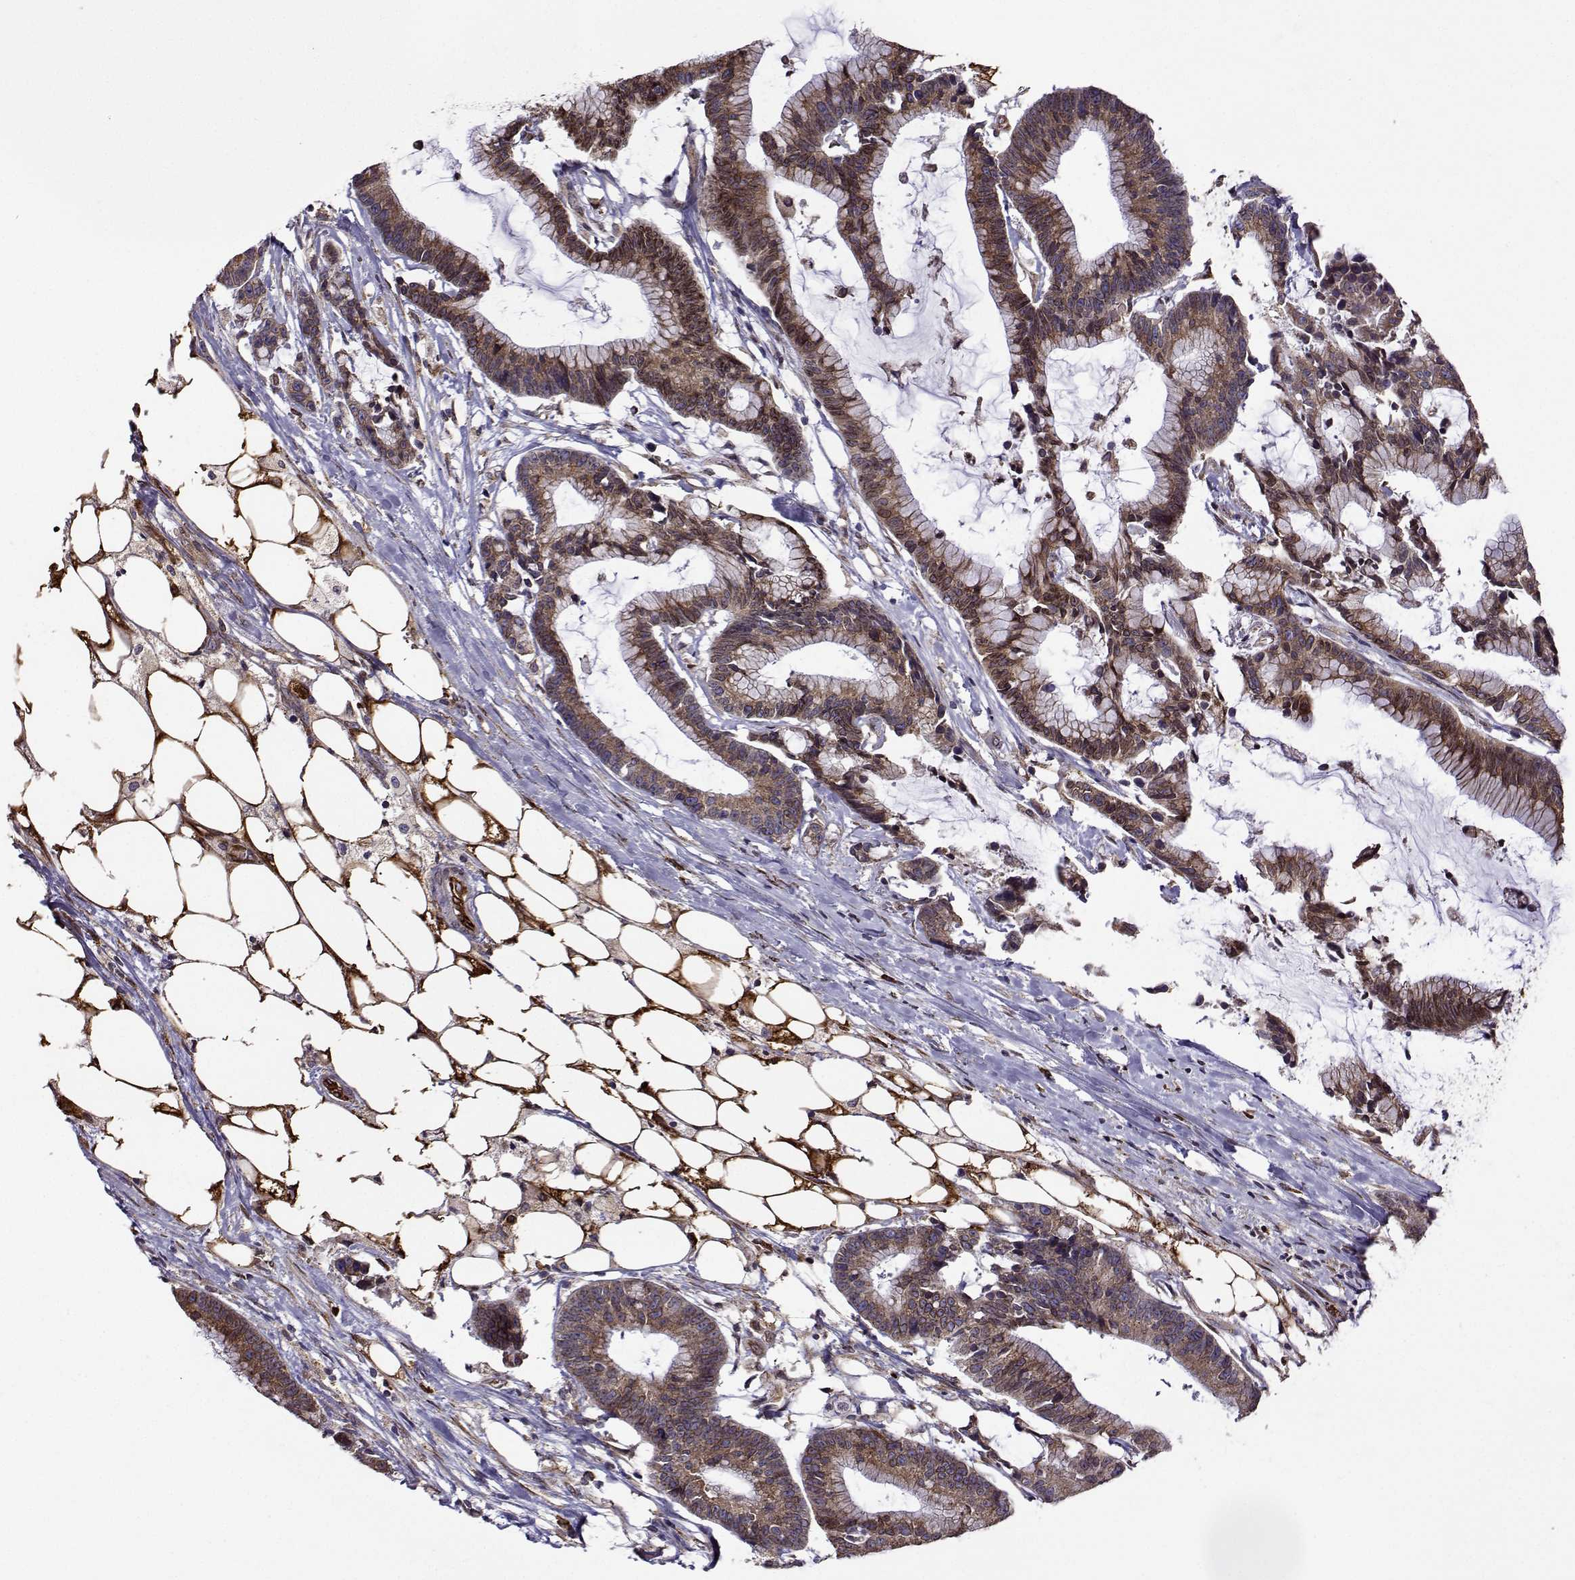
{"staining": {"intensity": "weak", "quantity": ">75%", "location": "cytoplasmic/membranous"}, "tissue": "colorectal cancer", "cell_type": "Tumor cells", "image_type": "cancer", "snomed": [{"axis": "morphology", "description": "Adenocarcinoma, NOS"}, {"axis": "topography", "description": "Colon"}], "caption": "Adenocarcinoma (colorectal) stained for a protein shows weak cytoplasmic/membranous positivity in tumor cells.", "gene": "PGRMC2", "patient": {"sex": "female", "age": 78}}